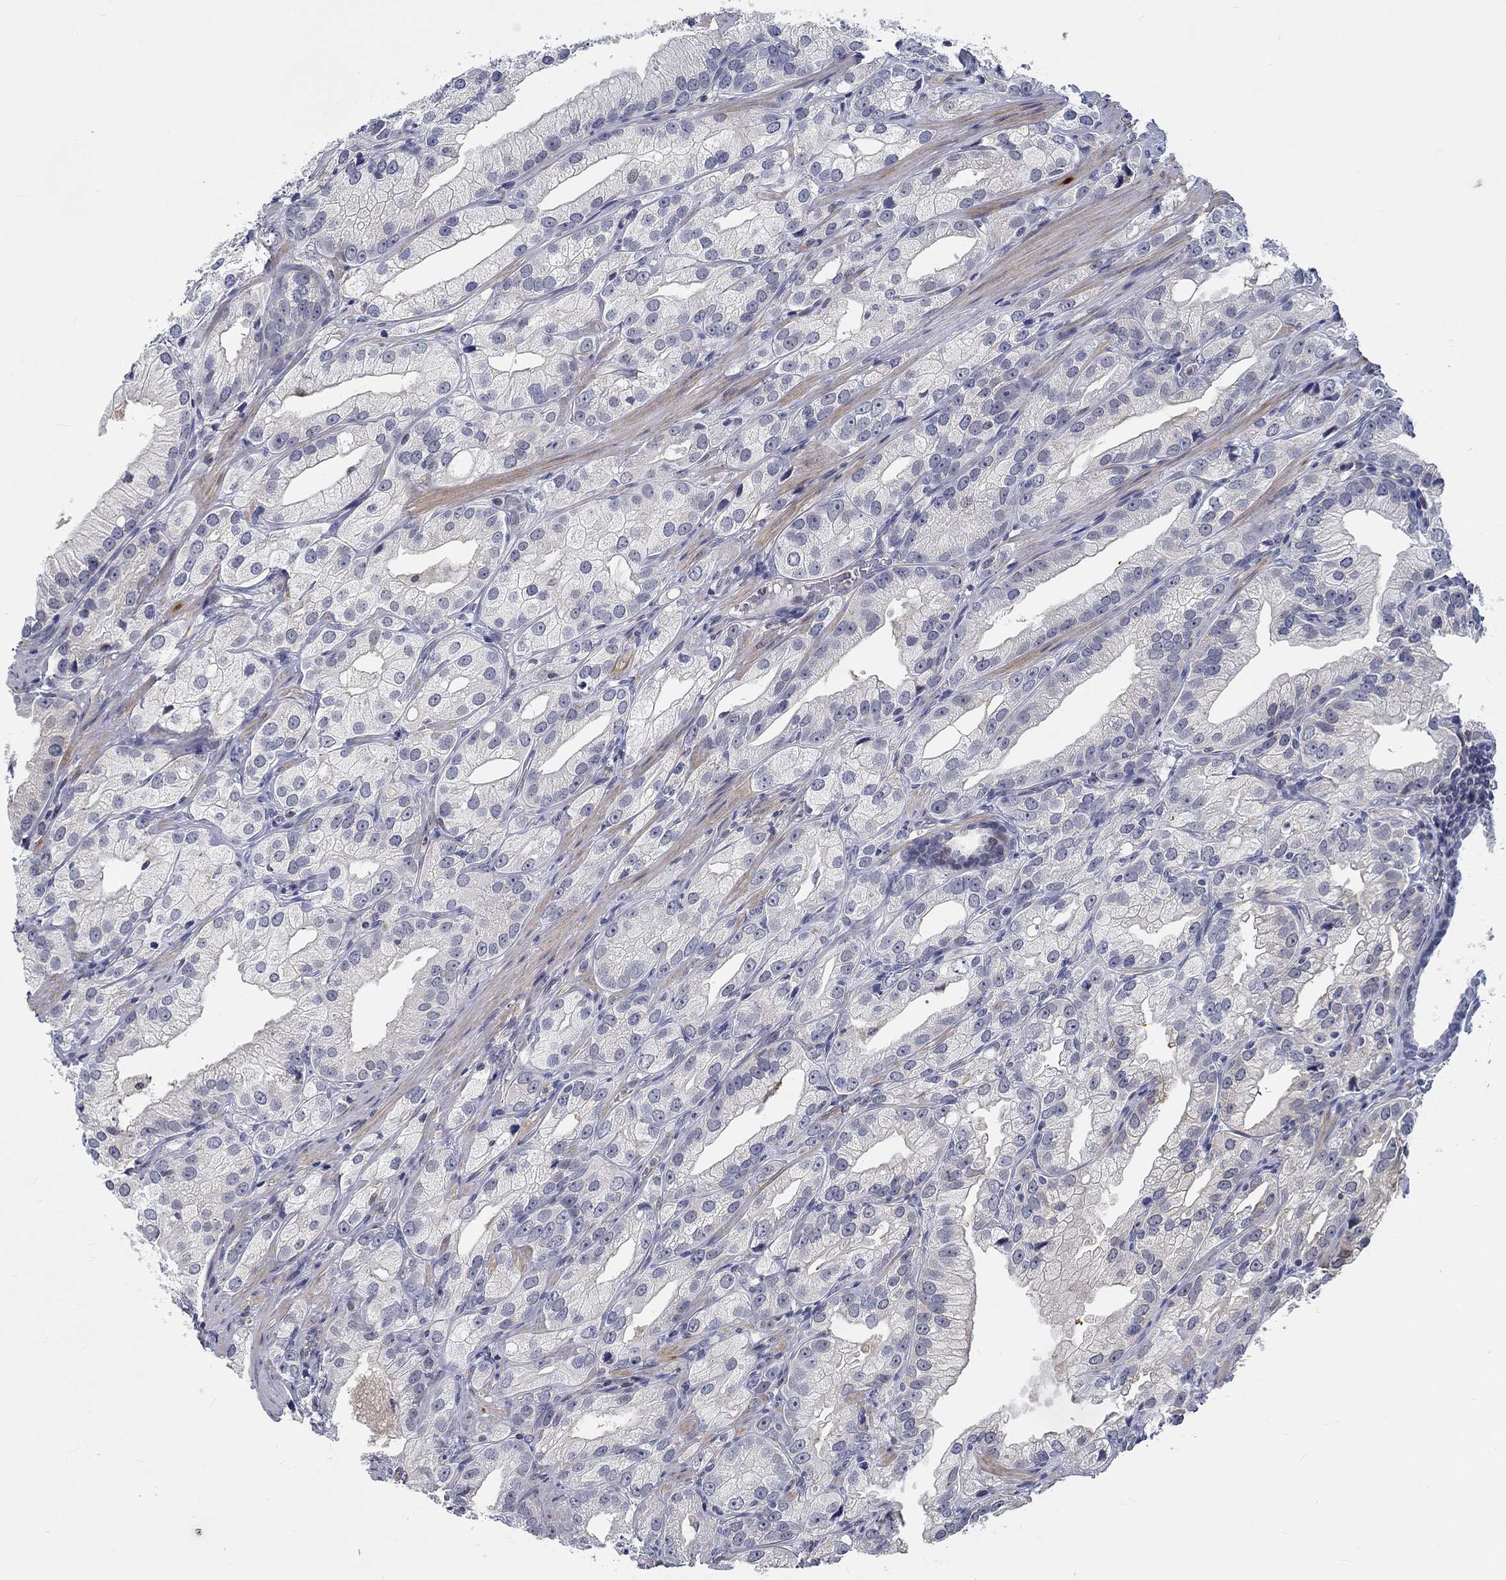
{"staining": {"intensity": "negative", "quantity": "none", "location": "none"}, "tissue": "prostate cancer", "cell_type": "Tumor cells", "image_type": "cancer", "snomed": [{"axis": "morphology", "description": "Adenocarcinoma, High grade"}, {"axis": "topography", "description": "Prostate and seminal vesicle, NOS"}], "caption": "There is no significant expression in tumor cells of prostate cancer (high-grade adenocarcinoma).", "gene": "MYBPC1", "patient": {"sex": "male", "age": 62}}